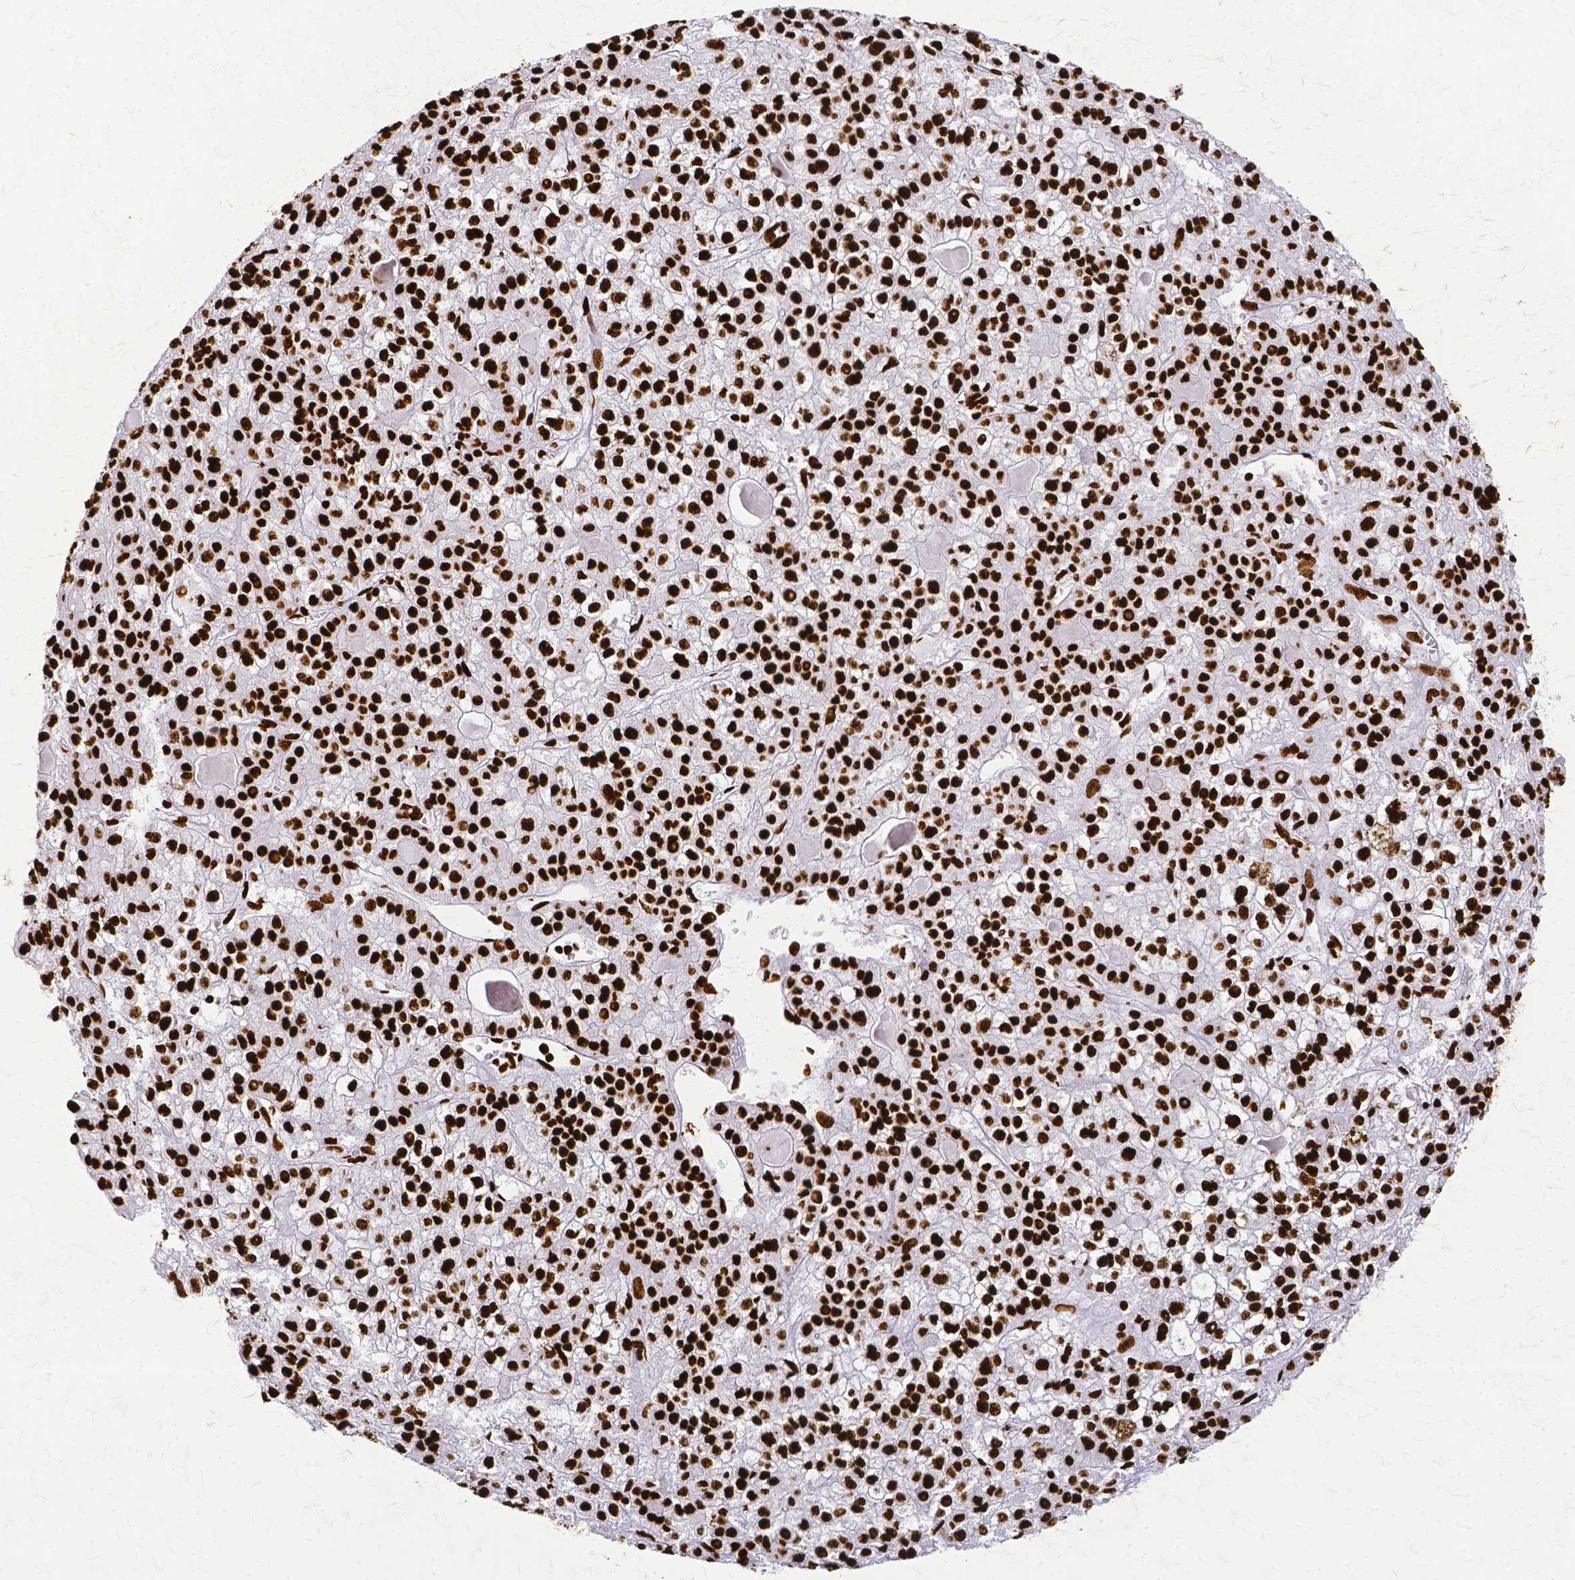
{"staining": {"intensity": "strong", "quantity": ">75%", "location": "nuclear"}, "tissue": "liver cancer", "cell_type": "Tumor cells", "image_type": "cancer", "snomed": [{"axis": "morphology", "description": "Carcinoma, Hepatocellular, NOS"}, {"axis": "topography", "description": "Liver"}], "caption": "Liver hepatocellular carcinoma tissue exhibits strong nuclear expression in approximately >75% of tumor cells, visualized by immunohistochemistry.", "gene": "SFPQ", "patient": {"sex": "female", "age": 43}}